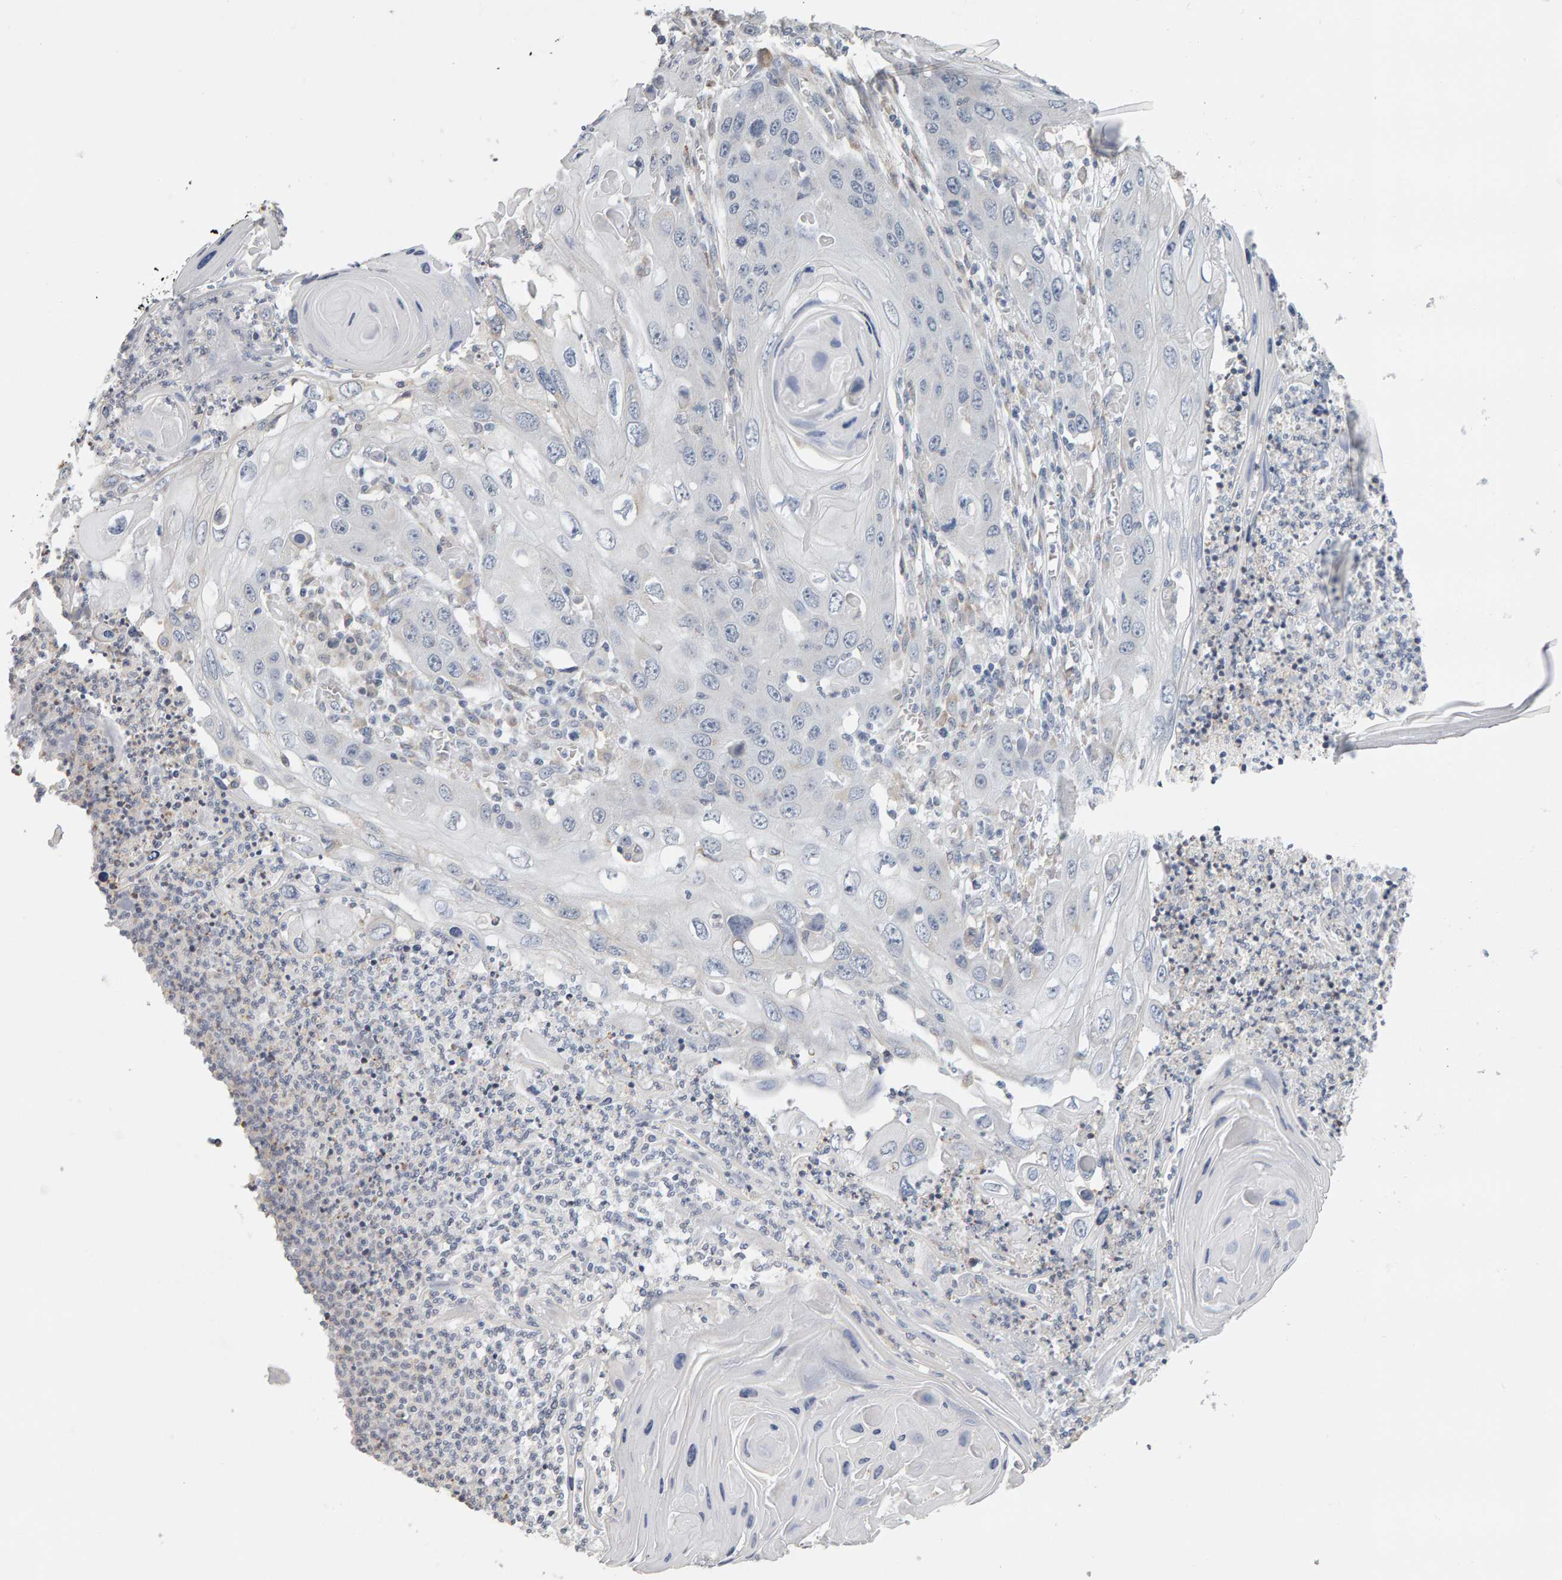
{"staining": {"intensity": "negative", "quantity": "none", "location": "none"}, "tissue": "skin cancer", "cell_type": "Tumor cells", "image_type": "cancer", "snomed": [{"axis": "morphology", "description": "Squamous cell carcinoma, NOS"}, {"axis": "topography", "description": "Skin"}], "caption": "High power microscopy photomicrograph of an IHC image of skin cancer (squamous cell carcinoma), revealing no significant staining in tumor cells.", "gene": "ADHFE1", "patient": {"sex": "male", "age": 55}}